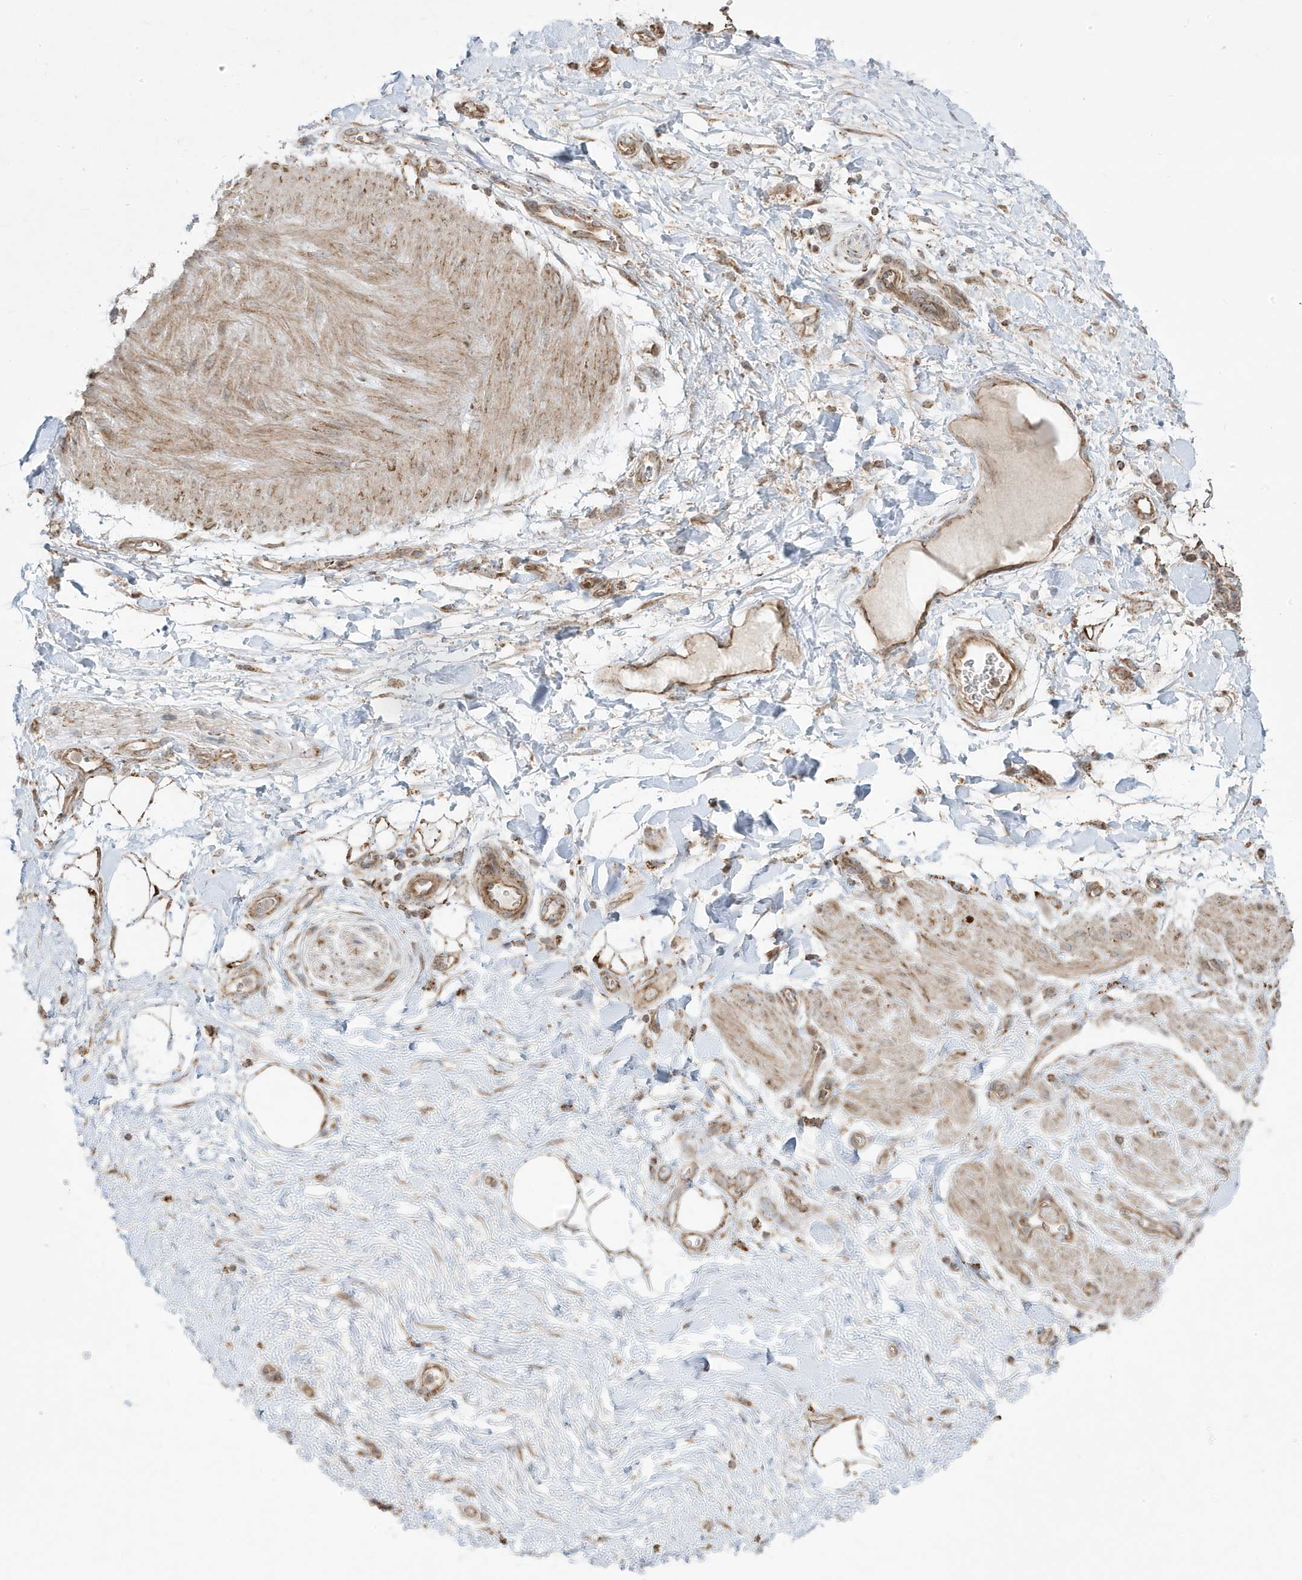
{"staining": {"intensity": "strong", "quantity": ">75%", "location": "cytoplasmic/membranous"}, "tissue": "adipose tissue", "cell_type": "Adipocytes", "image_type": "normal", "snomed": [{"axis": "morphology", "description": "Normal tissue, NOS"}, {"axis": "morphology", "description": "Adenocarcinoma, NOS"}, {"axis": "topography", "description": "Pancreas"}, {"axis": "topography", "description": "Peripheral nerve tissue"}], "caption": "This photomicrograph shows benign adipose tissue stained with immunohistochemistry to label a protein in brown. The cytoplasmic/membranous of adipocytes show strong positivity for the protein. Nuclei are counter-stained blue.", "gene": "CLUAP1", "patient": {"sex": "male", "age": 59}}